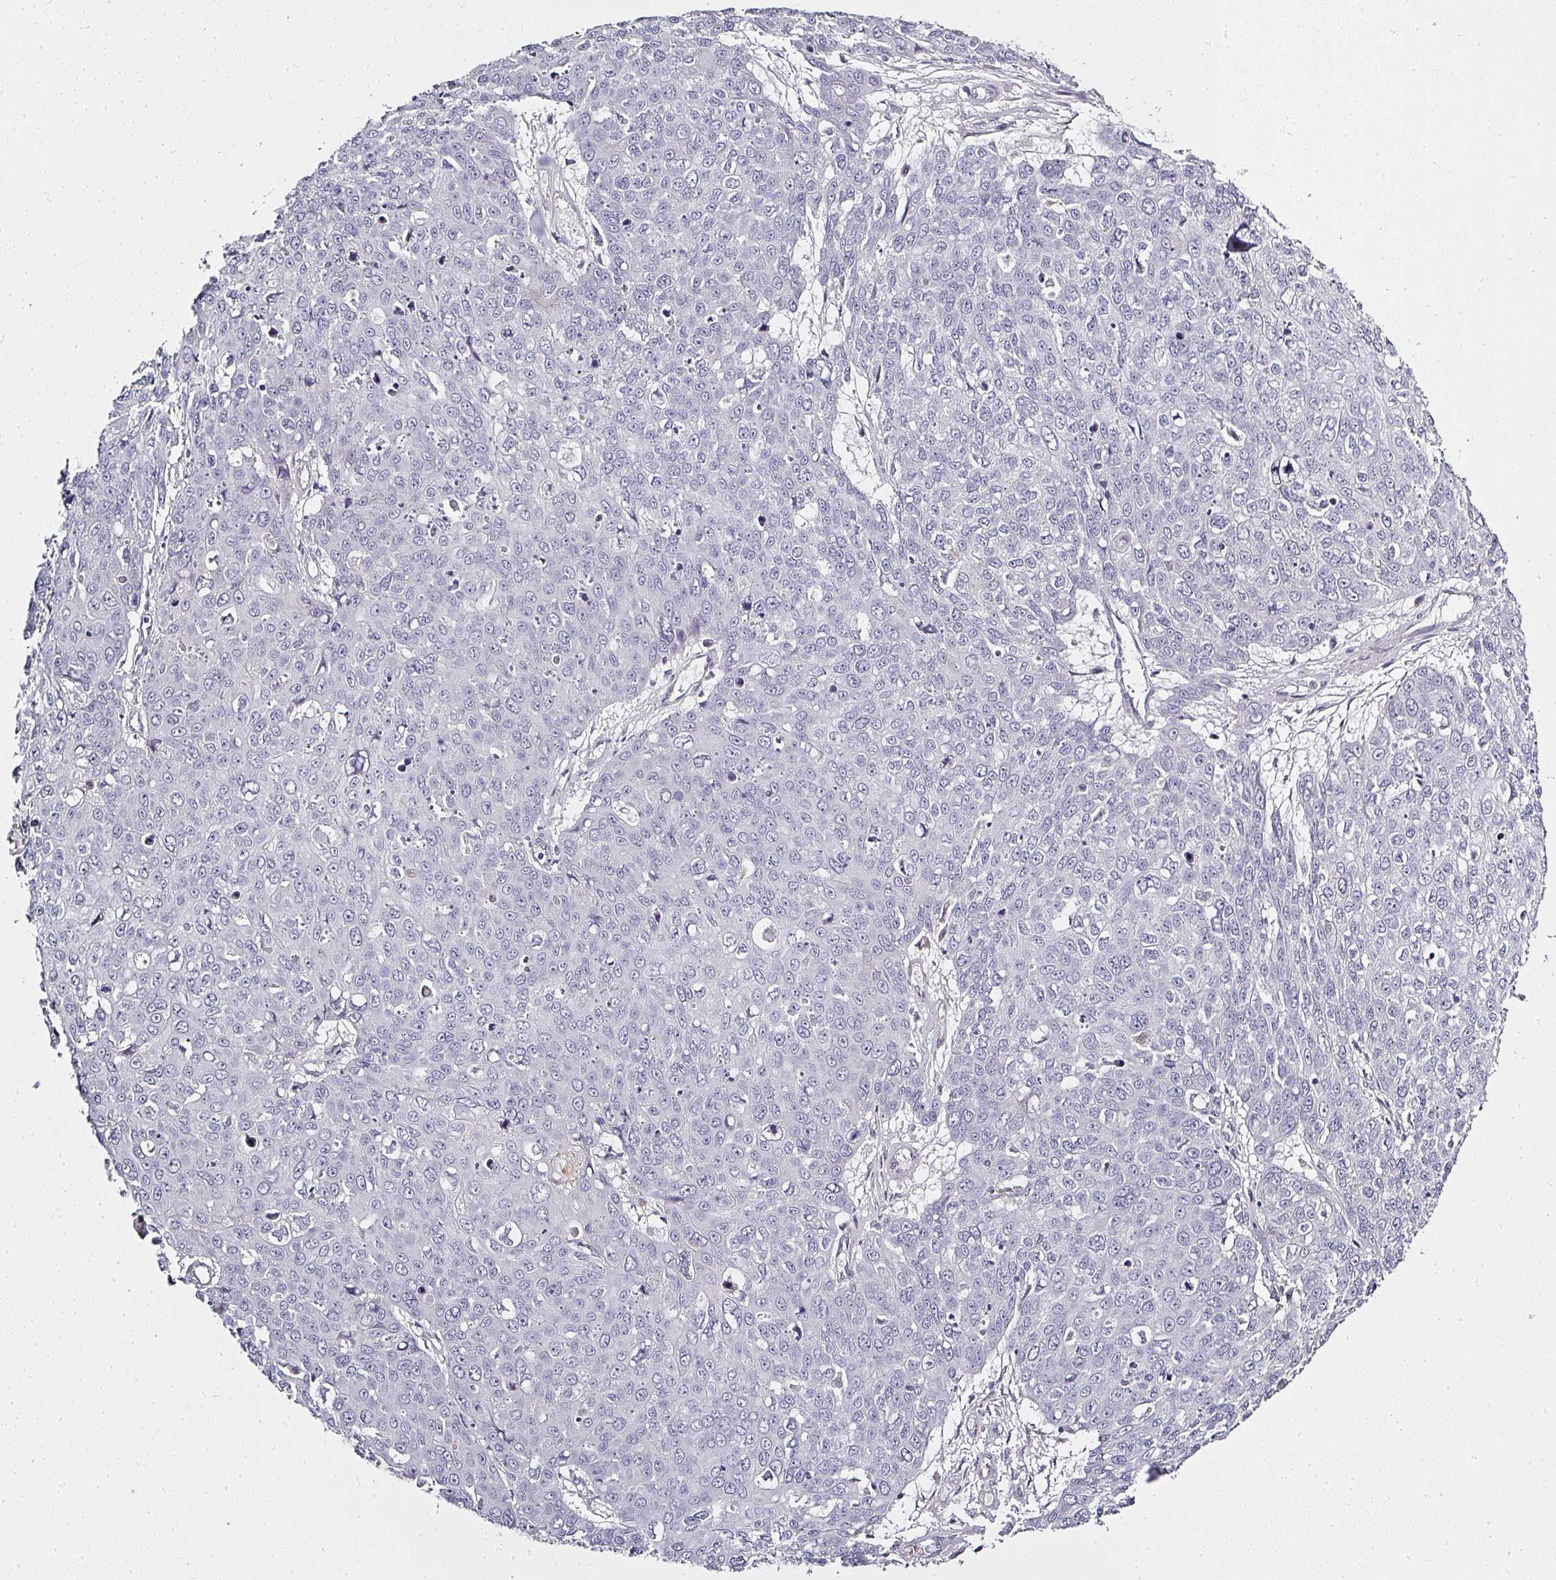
{"staining": {"intensity": "negative", "quantity": "none", "location": "none"}, "tissue": "skin cancer", "cell_type": "Tumor cells", "image_type": "cancer", "snomed": [{"axis": "morphology", "description": "Squamous cell carcinoma, NOS"}, {"axis": "topography", "description": "Skin"}], "caption": "A high-resolution photomicrograph shows immunohistochemistry (IHC) staining of skin cancer (squamous cell carcinoma), which exhibits no significant staining in tumor cells. Brightfield microscopy of IHC stained with DAB (brown) and hematoxylin (blue), captured at high magnification.", "gene": "ATP8B2", "patient": {"sex": "male", "age": 71}}